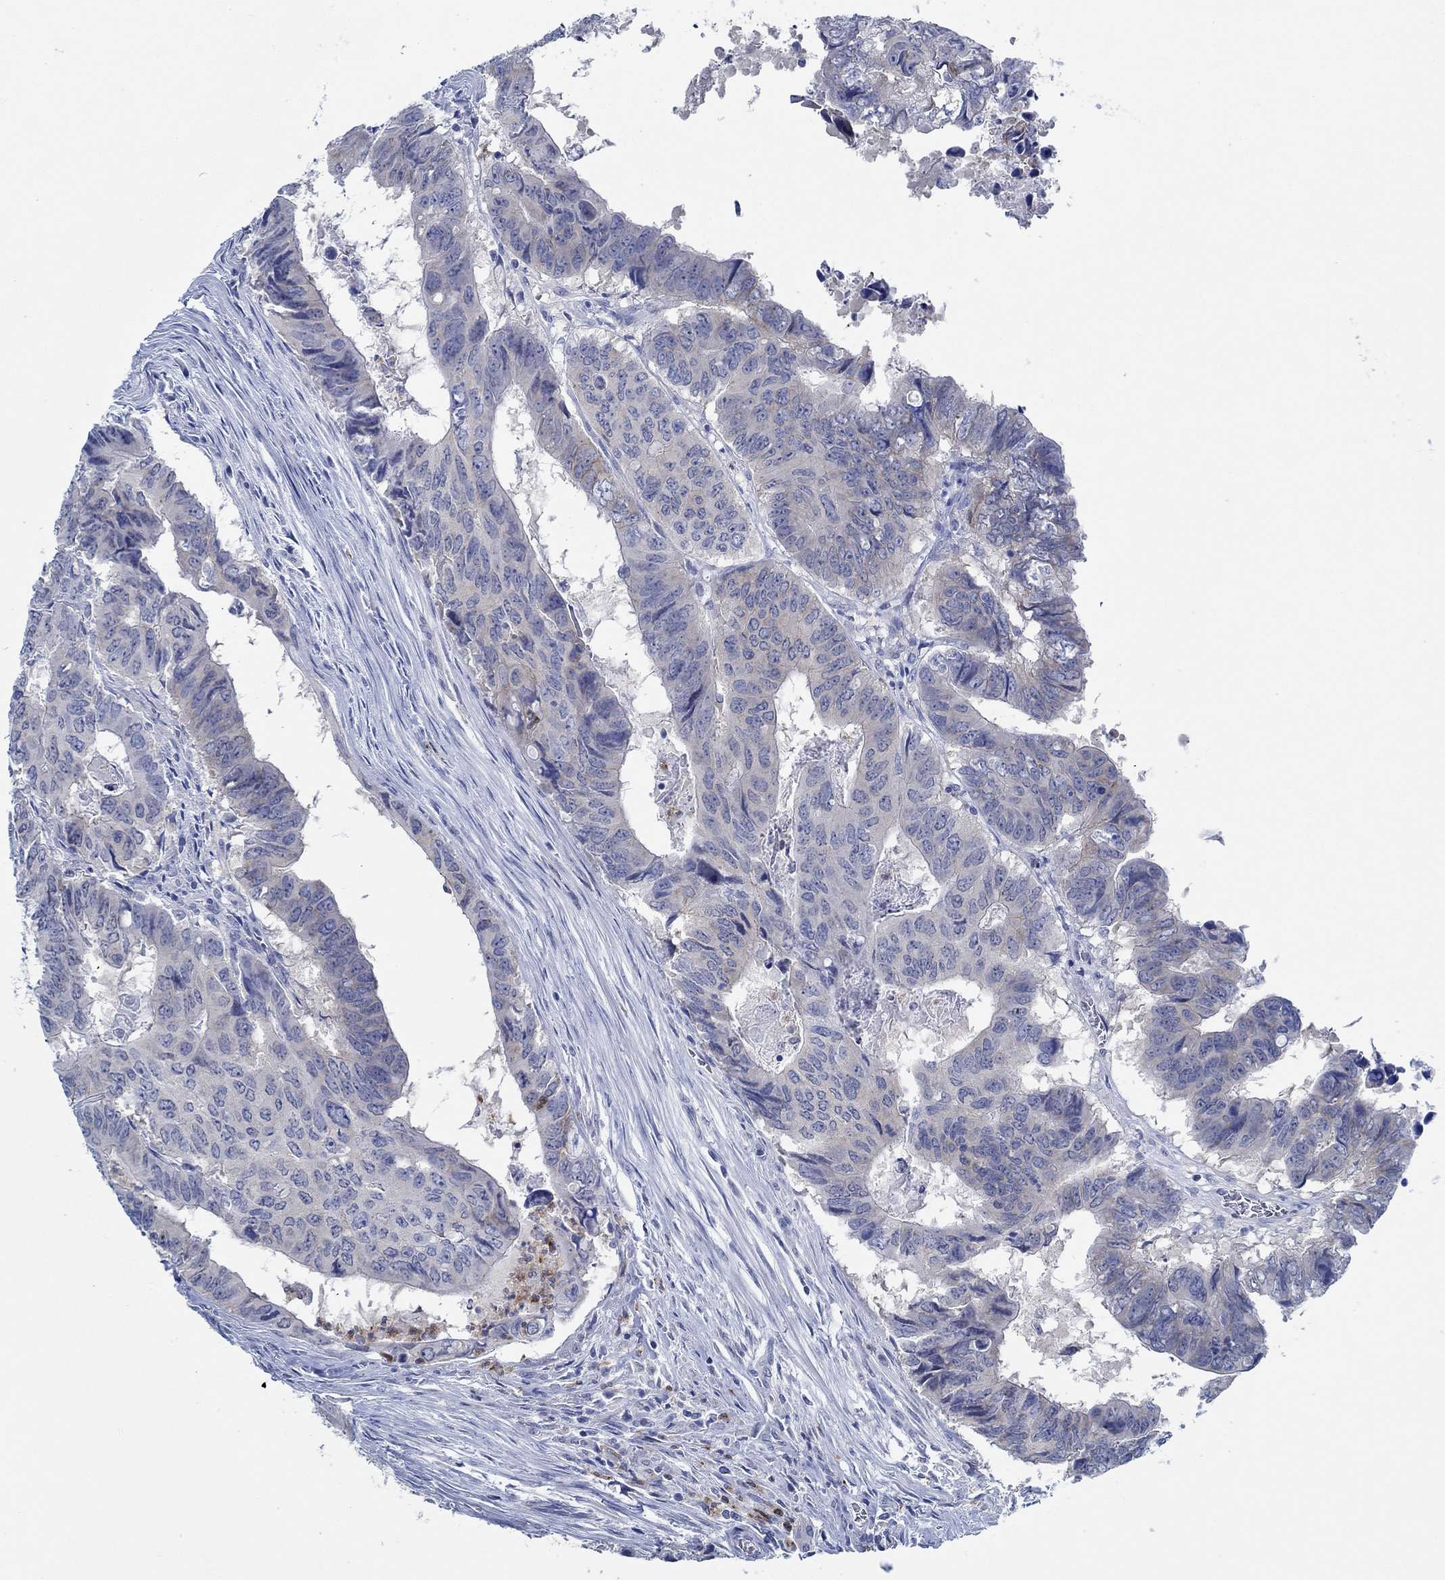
{"staining": {"intensity": "moderate", "quantity": "<25%", "location": "cytoplasmic/membranous"}, "tissue": "colorectal cancer", "cell_type": "Tumor cells", "image_type": "cancer", "snomed": [{"axis": "morphology", "description": "Adenocarcinoma, NOS"}, {"axis": "topography", "description": "Colon"}], "caption": "Immunohistochemistry (IHC) micrograph of human colorectal cancer stained for a protein (brown), which shows low levels of moderate cytoplasmic/membranous staining in about <25% of tumor cells.", "gene": "ZNF671", "patient": {"sex": "male", "age": 79}}